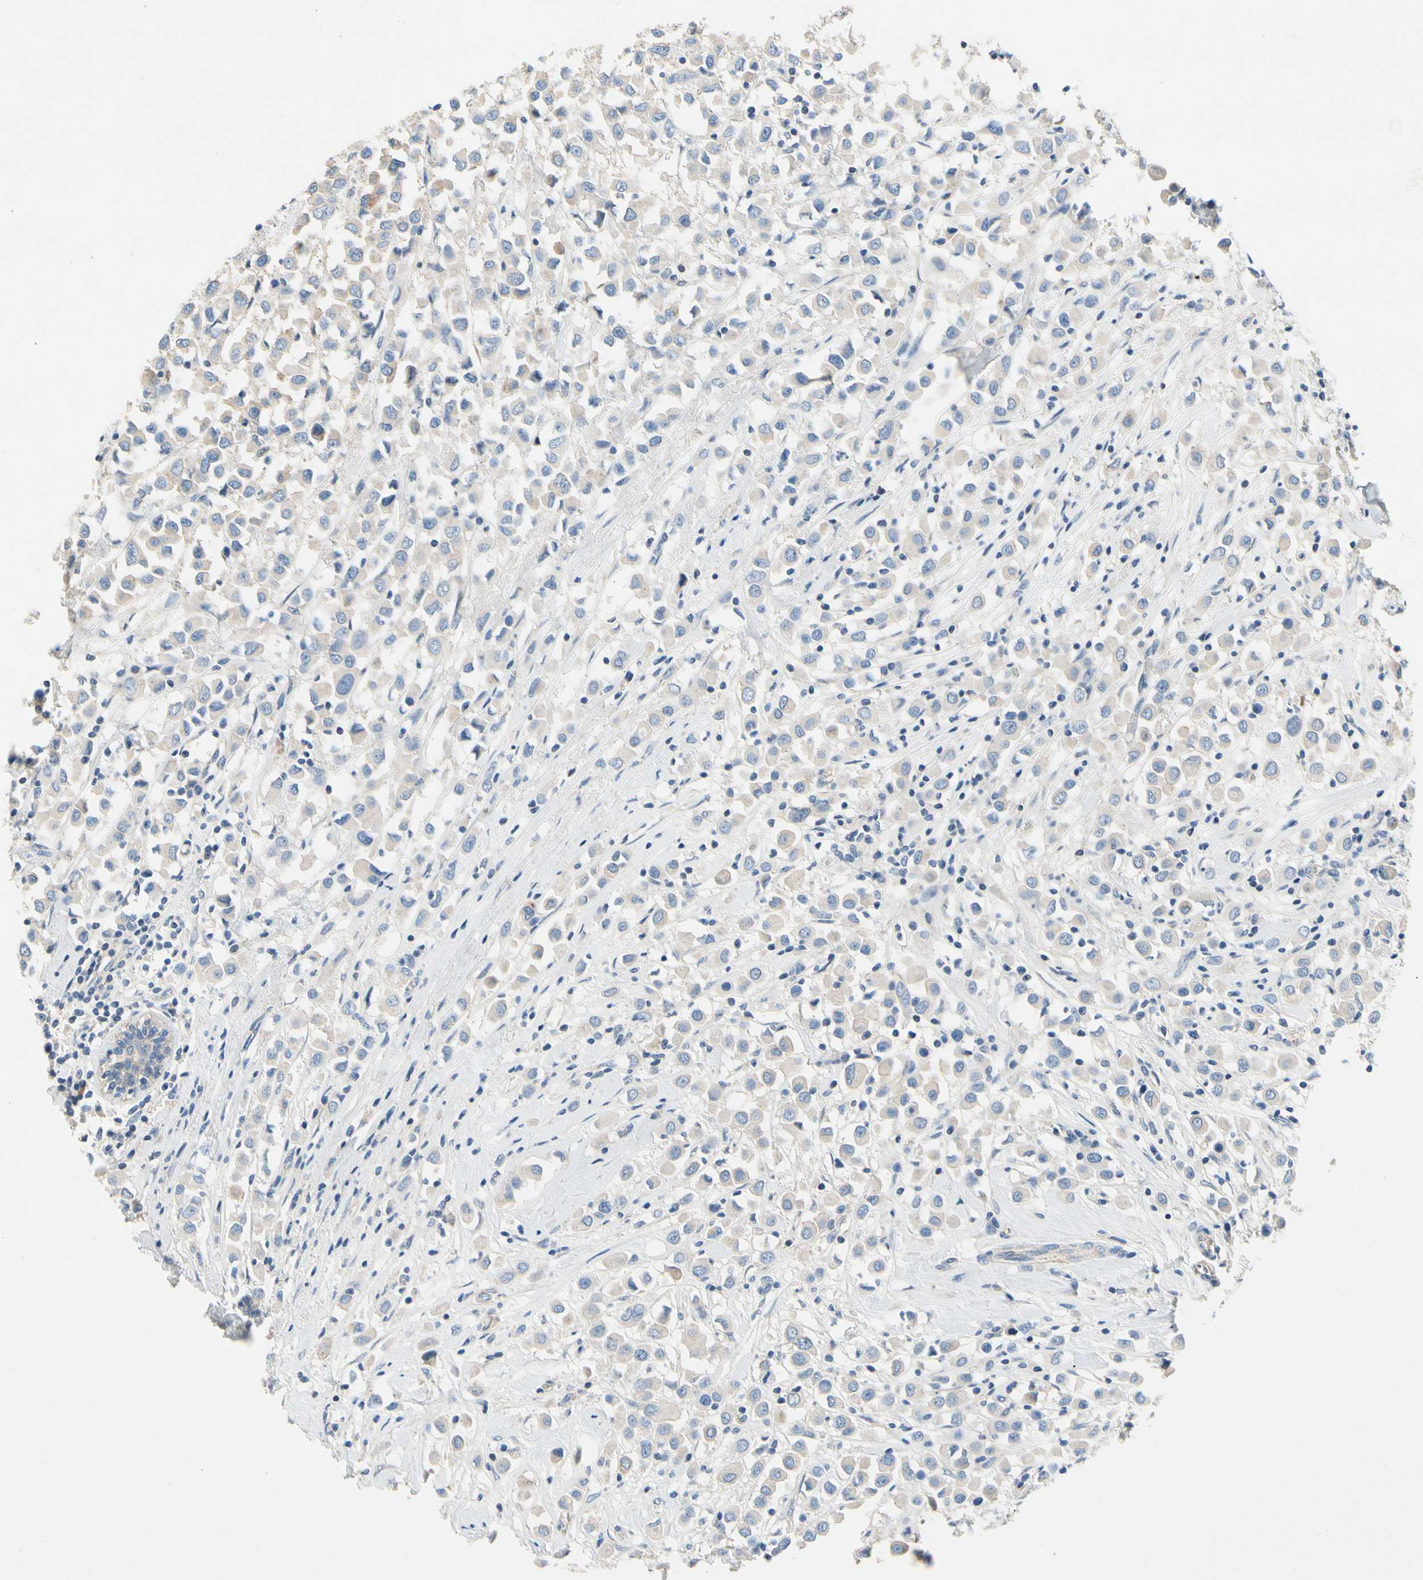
{"staining": {"intensity": "weak", "quantity": "<25%", "location": "cytoplasmic/membranous"}, "tissue": "breast cancer", "cell_type": "Tumor cells", "image_type": "cancer", "snomed": [{"axis": "morphology", "description": "Duct carcinoma"}, {"axis": "topography", "description": "Breast"}], "caption": "Human breast infiltrating ductal carcinoma stained for a protein using IHC shows no staining in tumor cells.", "gene": "CA14", "patient": {"sex": "female", "age": 61}}